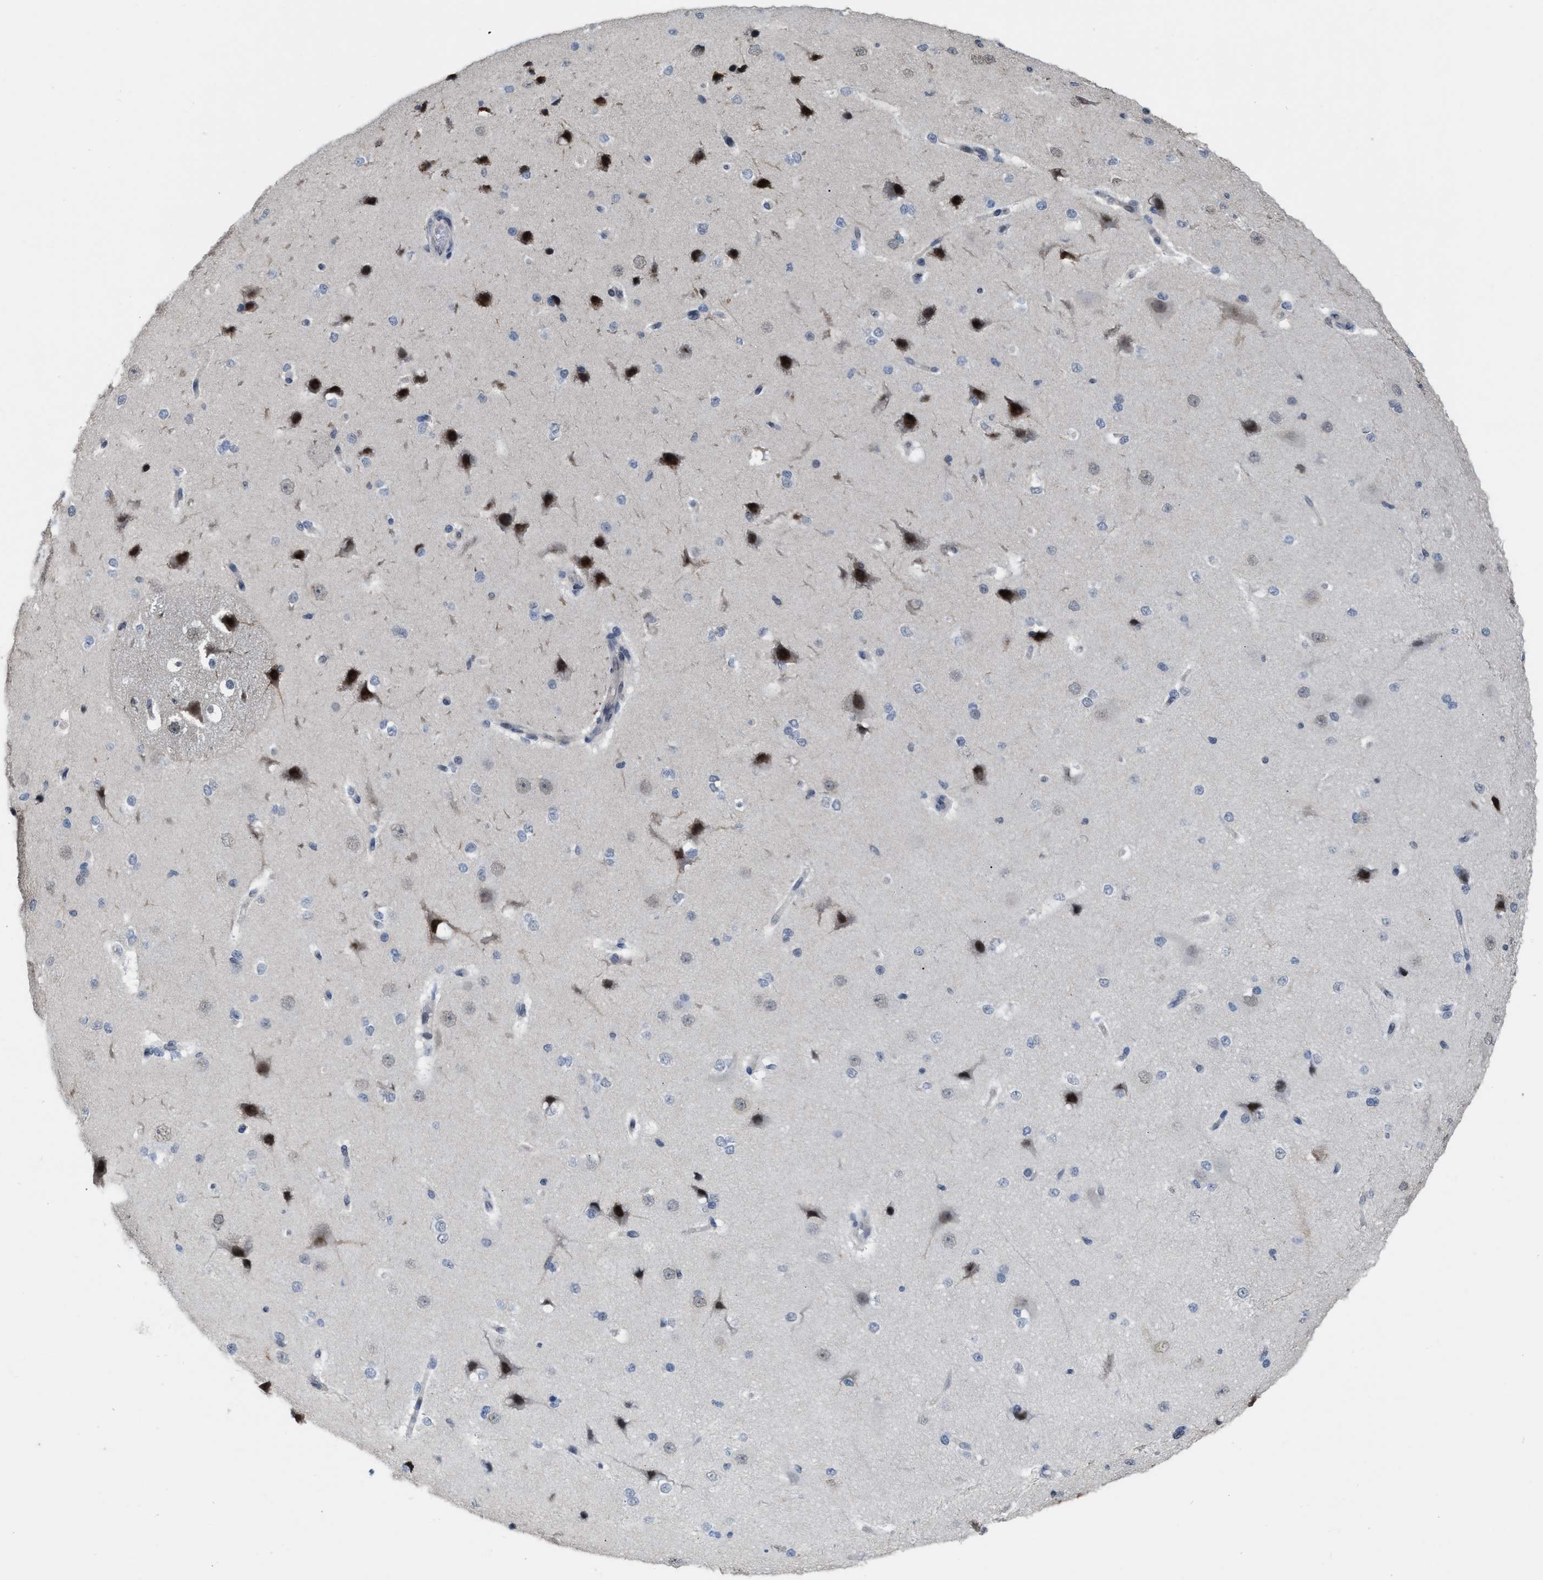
{"staining": {"intensity": "negative", "quantity": "none", "location": "none"}, "tissue": "cerebral cortex", "cell_type": "Endothelial cells", "image_type": "normal", "snomed": [{"axis": "morphology", "description": "Normal tissue, NOS"}, {"axis": "morphology", "description": "Developmental malformation"}, {"axis": "topography", "description": "Cerebral cortex"}], "caption": "The histopathology image demonstrates no staining of endothelial cells in normal cerebral cortex.", "gene": "BAIAP2L1", "patient": {"sex": "female", "age": 30}}